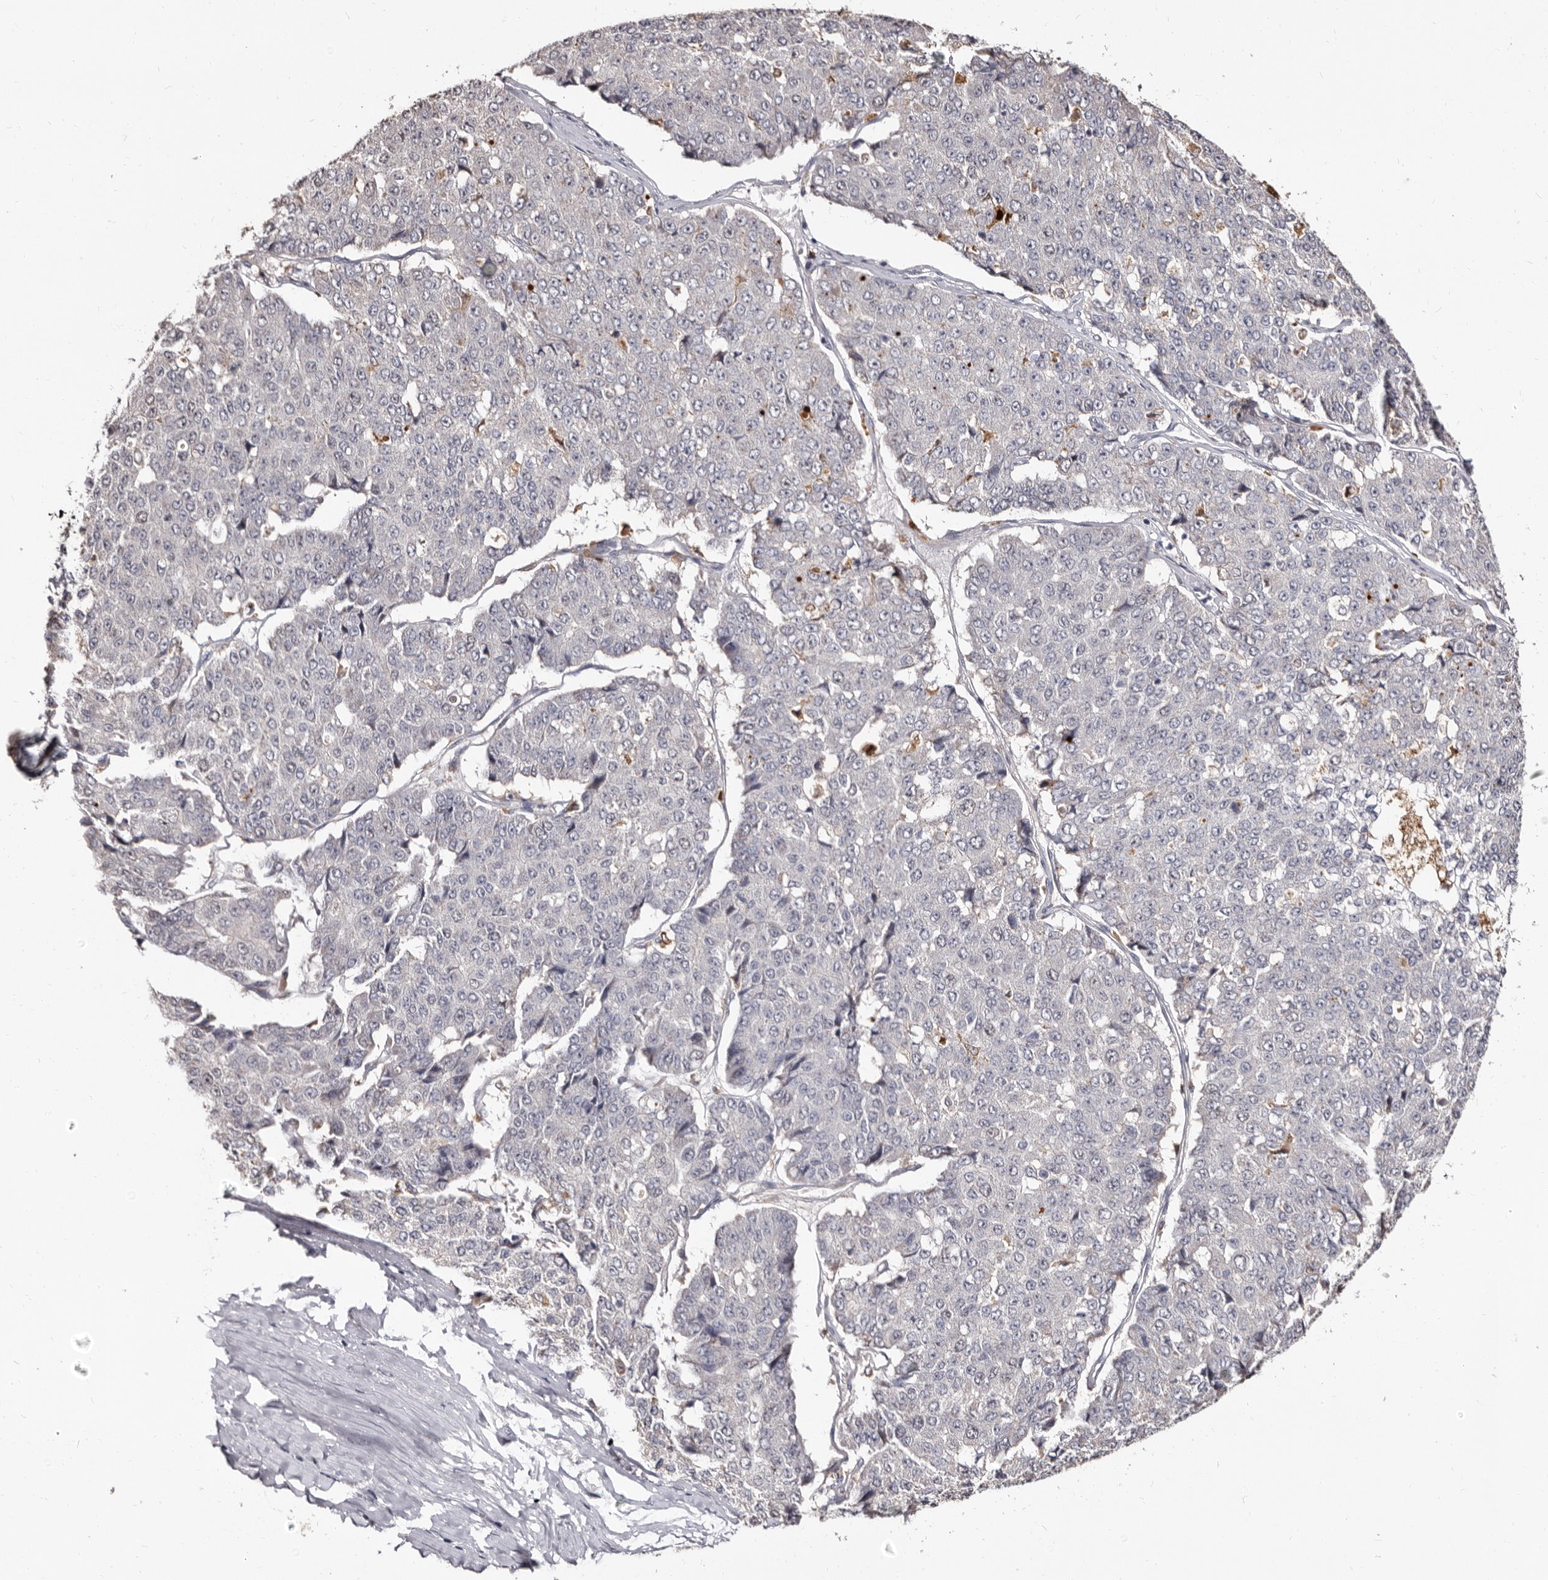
{"staining": {"intensity": "negative", "quantity": "none", "location": "none"}, "tissue": "pancreatic cancer", "cell_type": "Tumor cells", "image_type": "cancer", "snomed": [{"axis": "morphology", "description": "Adenocarcinoma, NOS"}, {"axis": "topography", "description": "Pancreas"}], "caption": "This is an immunohistochemistry photomicrograph of human adenocarcinoma (pancreatic). There is no expression in tumor cells.", "gene": "PTAFR", "patient": {"sex": "male", "age": 50}}